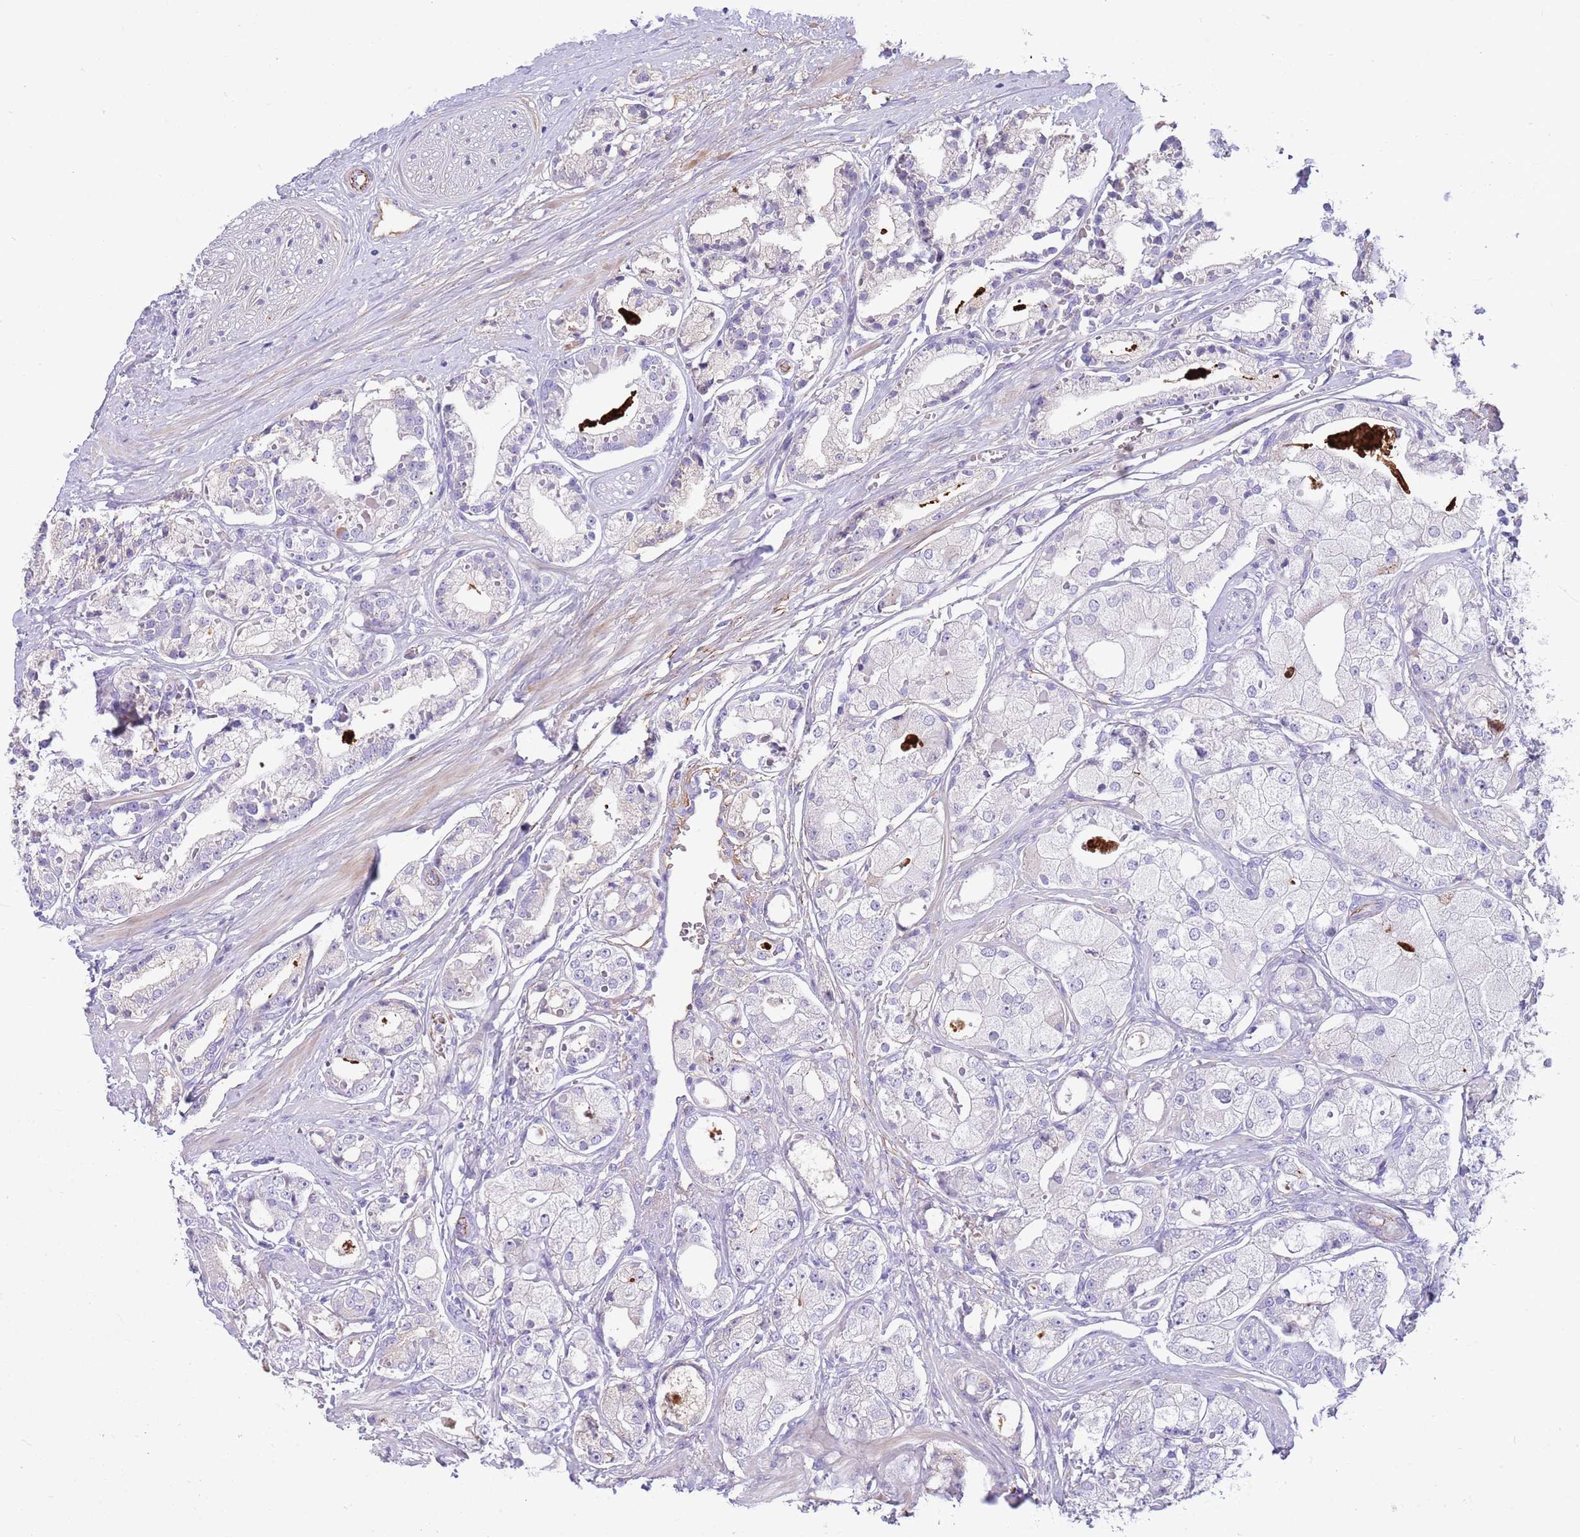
{"staining": {"intensity": "negative", "quantity": "none", "location": "none"}, "tissue": "prostate cancer", "cell_type": "Tumor cells", "image_type": "cancer", "snomed": [{"axis": "morphology", "description": "Adenocarcinoma, High grade"}, {"axis": "topography", "description": "Prostate"}], "caption": "Immunohistochemistry of prostate cancer (adenocarcinoma (high-grade)) shows no expression in tumor cells.", "gene": "LEPROTL1", "patient": {"sex": "male", "age": 71}}